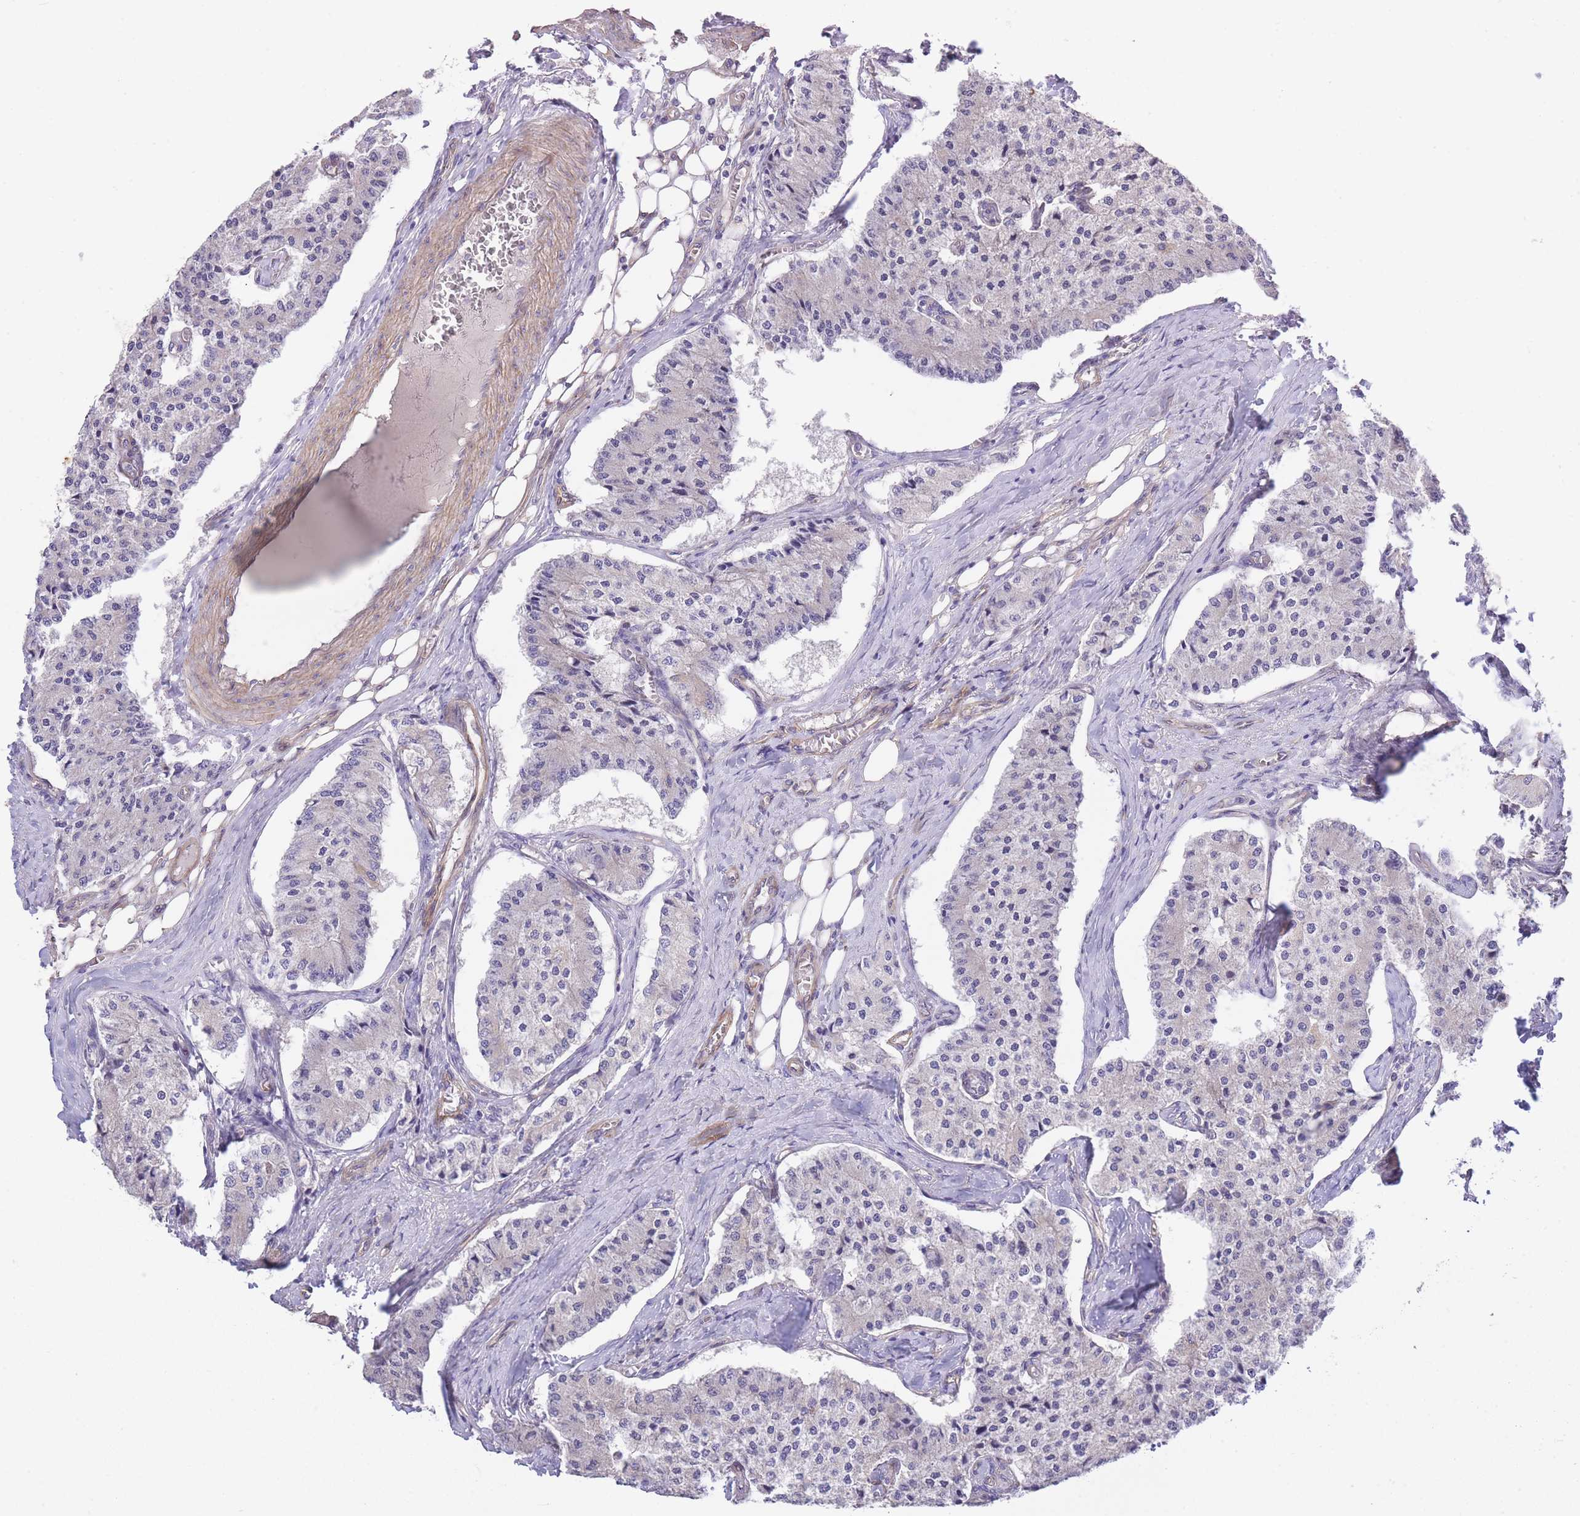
{"staining": {"intensity": "negative", "quantity": "none", "location": "none"}, "tissue": "carcinoid", "cell_type": "Tumor cells", "image_type": "cancer", "snomed": [{"axis": "morphology", "description": "Carcinoid, malignant, NOS"}, {"axis": "topography", "description": "Colon"}], "caption": "Carcinoid was stained to show a protein in brown. There is no significant positivity in tumor cells.", "gene": "CHAC1", "patient": {"sex": "female", "age": 52}}